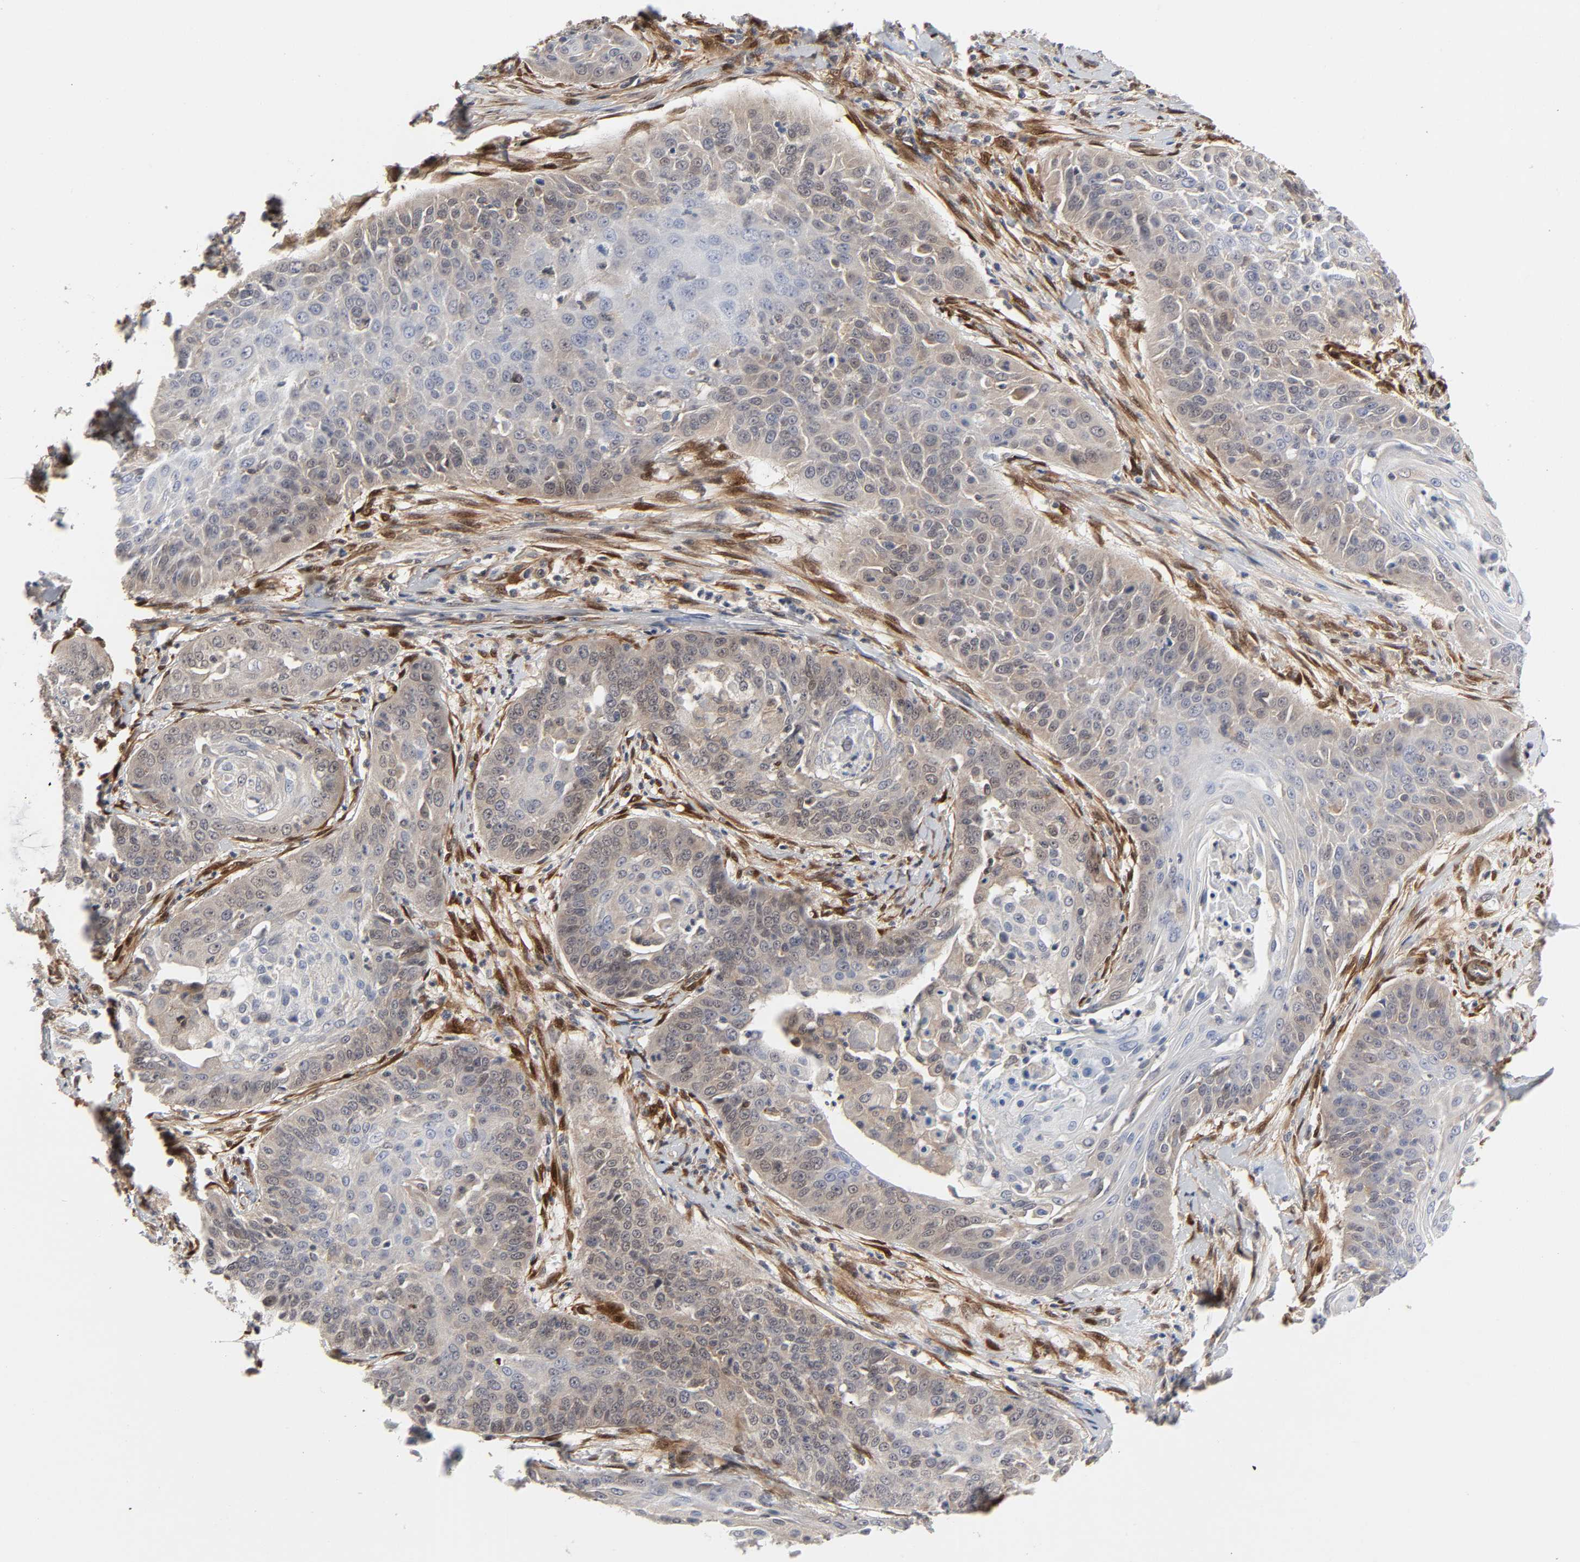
{"staining": {"intensity": "weak", "quantity": "<25%", "location": "cytoplasmic/membranous"}, "tissue": "cervical cancer", "cell_type": "Tumor cells", "image_type": "cancer", "snomed": [{"axis": "morphology", "description": "Squamous cell carcinoma, NOS"}, {"axis": "topography", "description": "Cervix"}], "caption": "Tumor cells show no significant staining in squamous cell carcinoma (cervical). (DAB (3,3'-diaminobenzidine) immunohistochemistry (IHC) with hematoxylin counter stain).", "gene": "PTEN", "patient": {"sex": "female", "age": 64}}